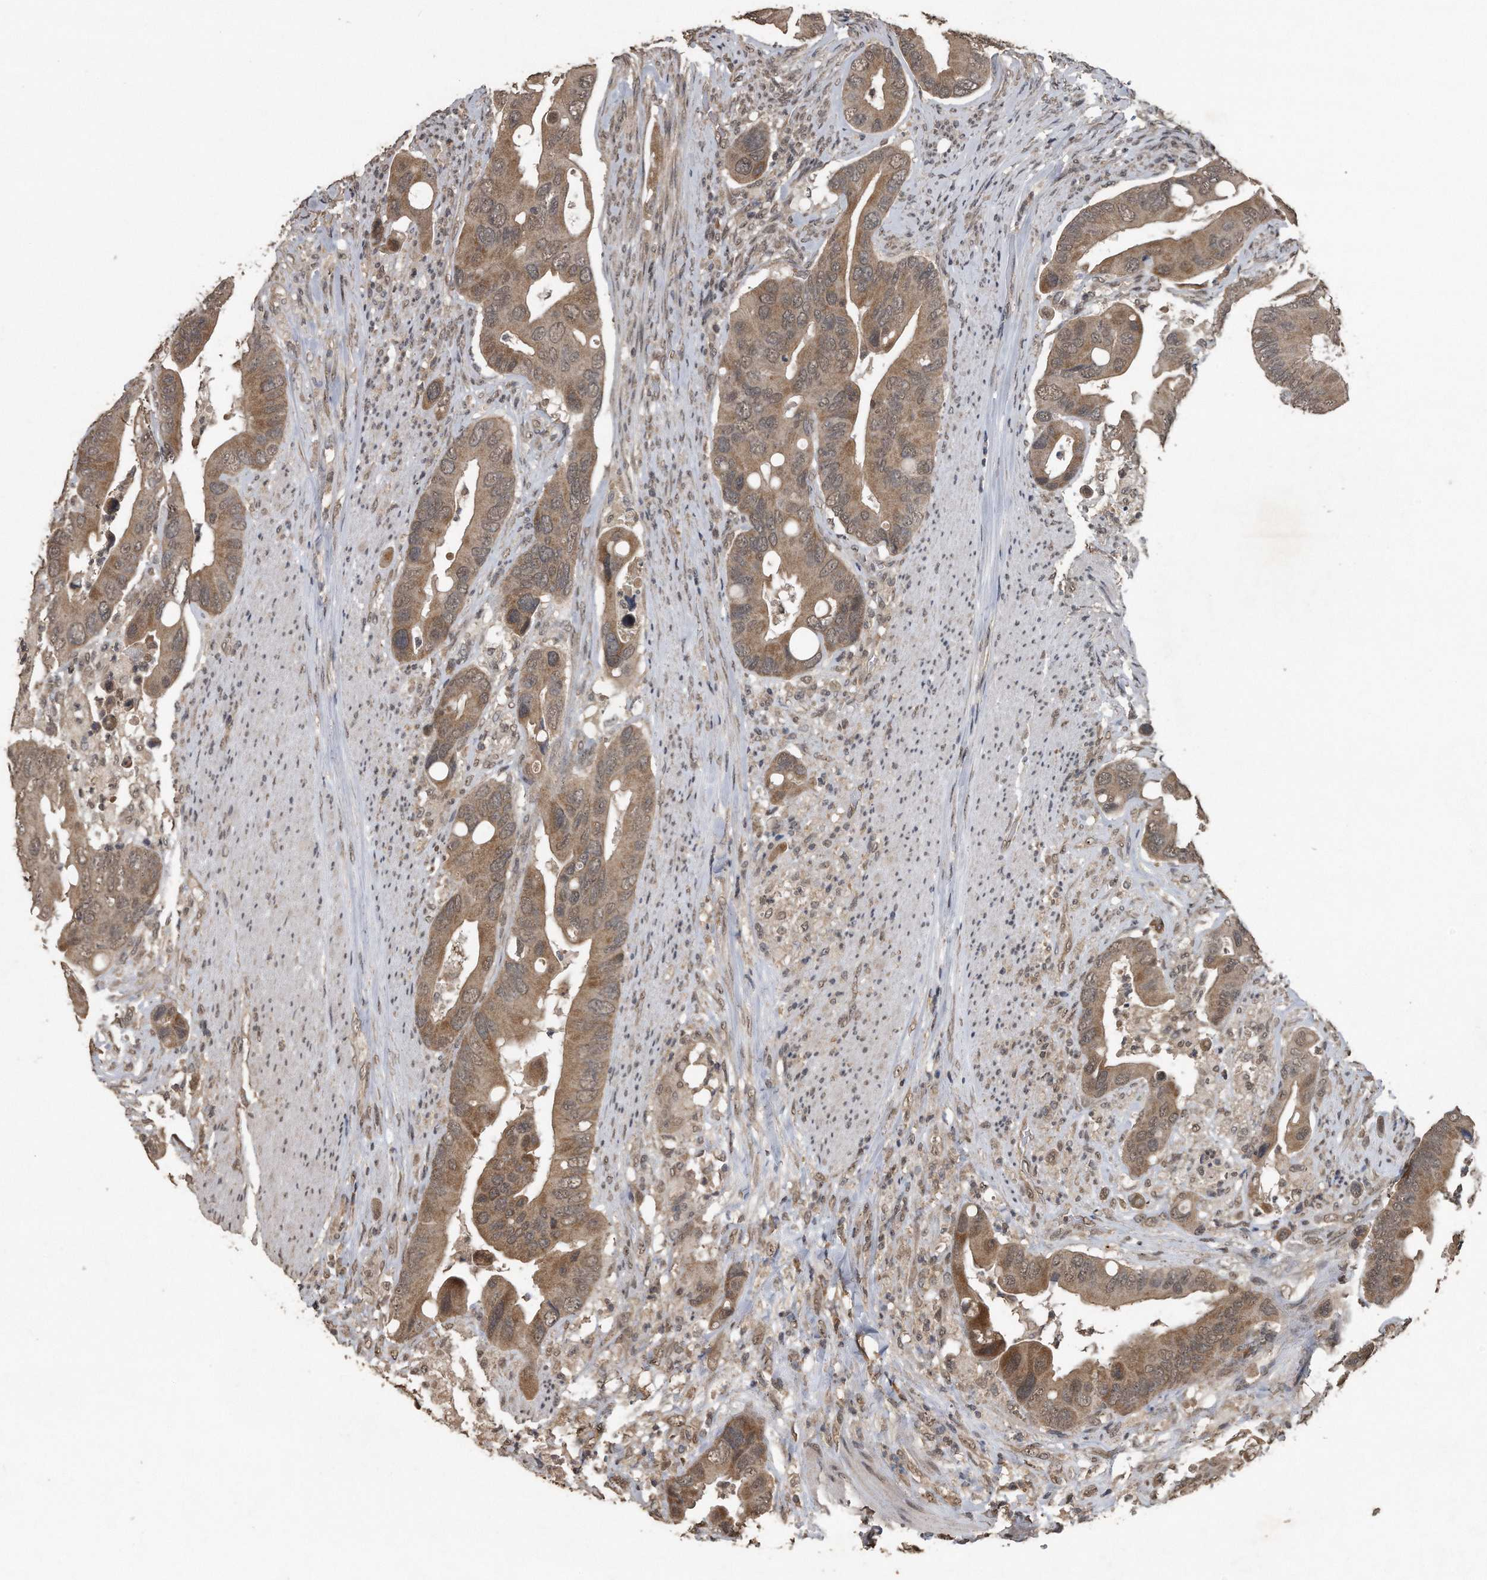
{"staining": {"intensity": "moderate", "quantity": ">75%", "location": "cytoplasmic/membranous,nuclear"}, "tissue": "colorectal cancer", "cell_type": "Tumor cells", "image_type": "cancer", "snomed": [{"axis": "morphology", "description": "Adenocarcinoma, NOS"}, {"axis": "topography", "description": "Rectum"}], "caption": "This micrograph reveals IHC staining of human adenocarcinoma (colorectal), with medium moderate cytoplasmic/membranous and nuclear staining in about >75% of tumor cells.", "gene": "CRYZL1", "patient": {"sex": "female", "age": 57}}